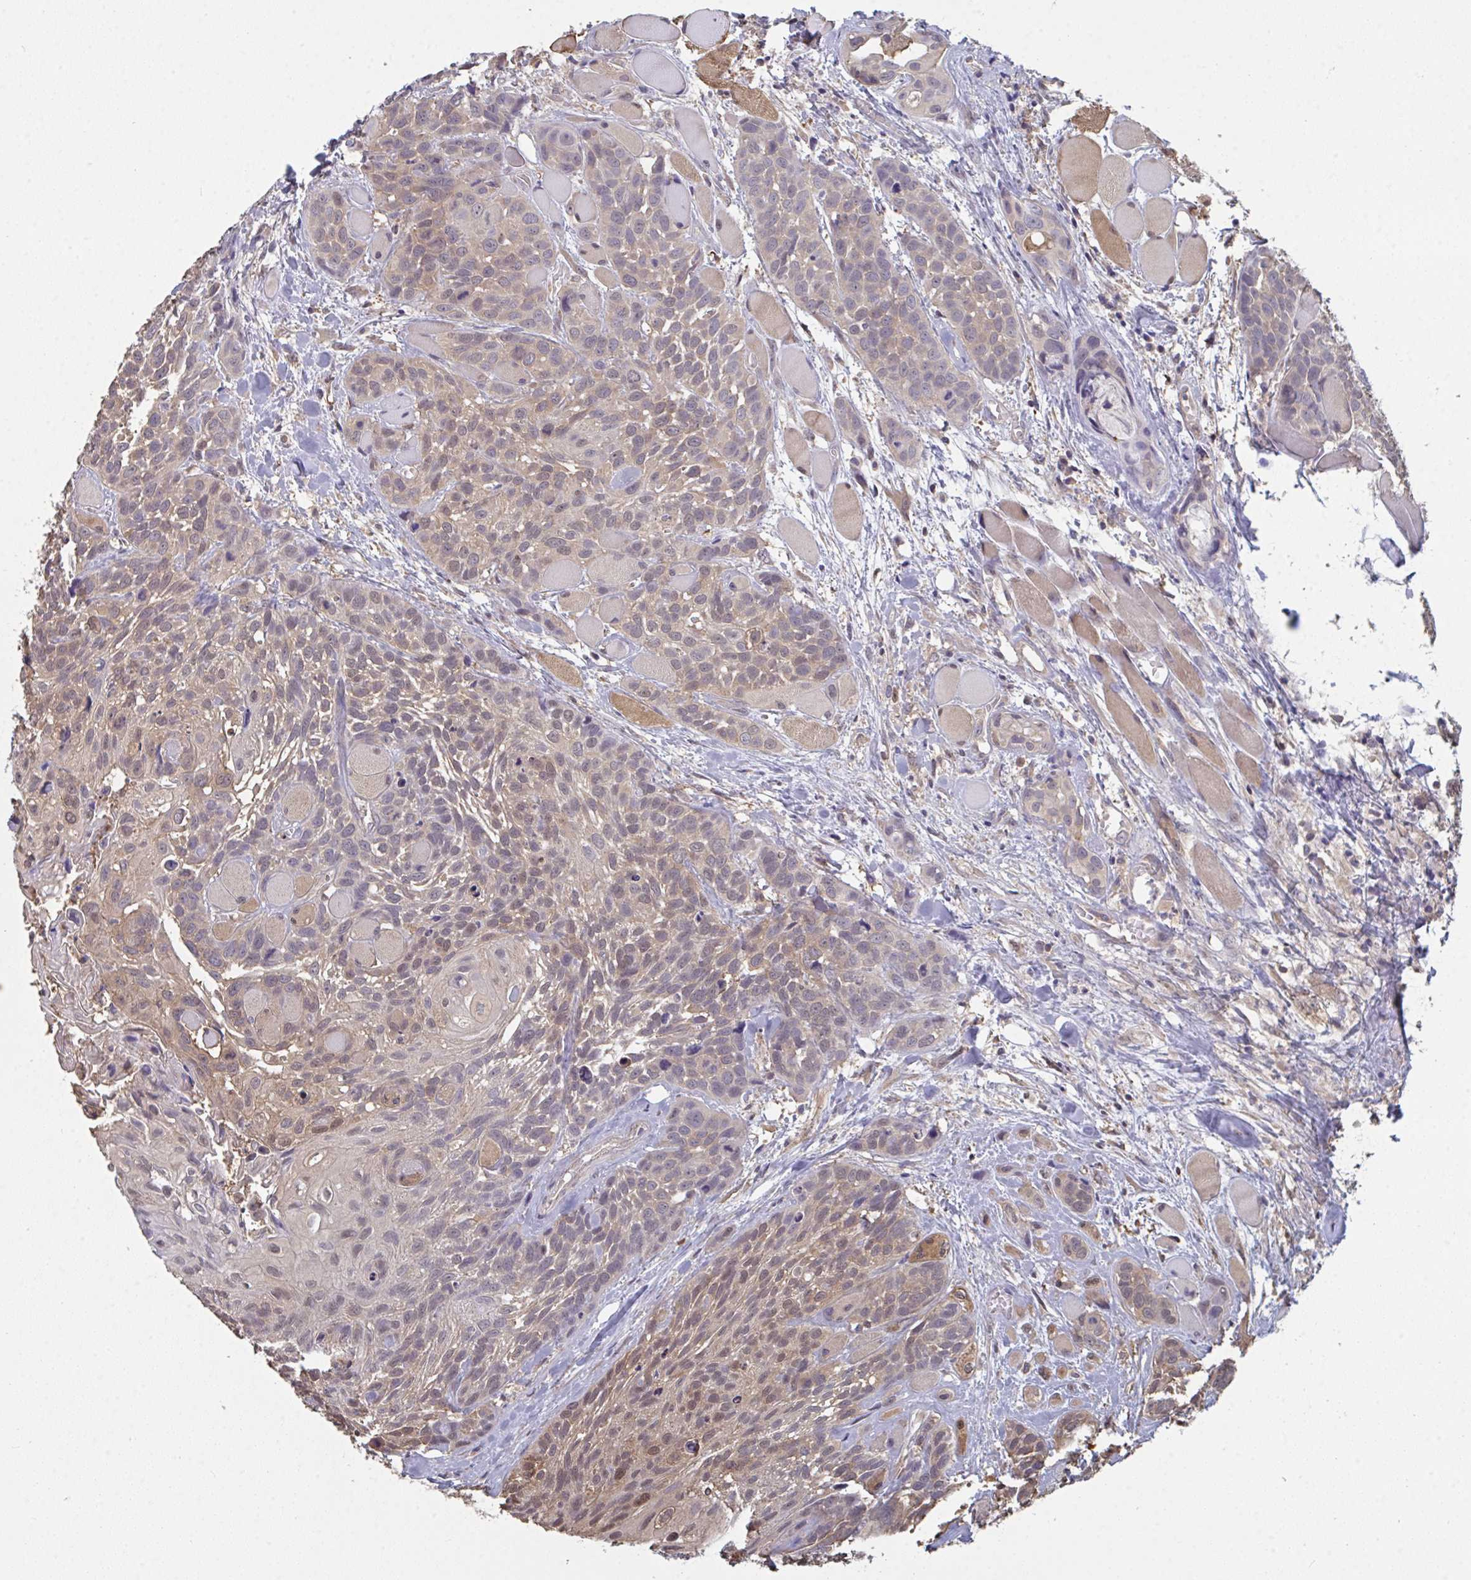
{"staining": {"intensity": "moderate", "quantity": "25%-75%", "location": "cytoplasmic/membranous,nuclear"}, "tissue": "head and neck cancer", "cell_type": "Tumor cells", "image_type": "cancer", "snomed": [{"axis": "morphology", "description": "Squamous cell carcinoma, NOS"}, {"axis": "topography", "description": "Head-Neck"}], "caption": "Immunohistochemistry (IHC) of human squamous cell carcinoma (head and neck) exhibits medium levels of moderate cytoplasmic/membranous and nuclear expression in about 25%-75% of tumor cells.", "gene": "TTC9C", "patient": {"sex": "female", "age": 50}}